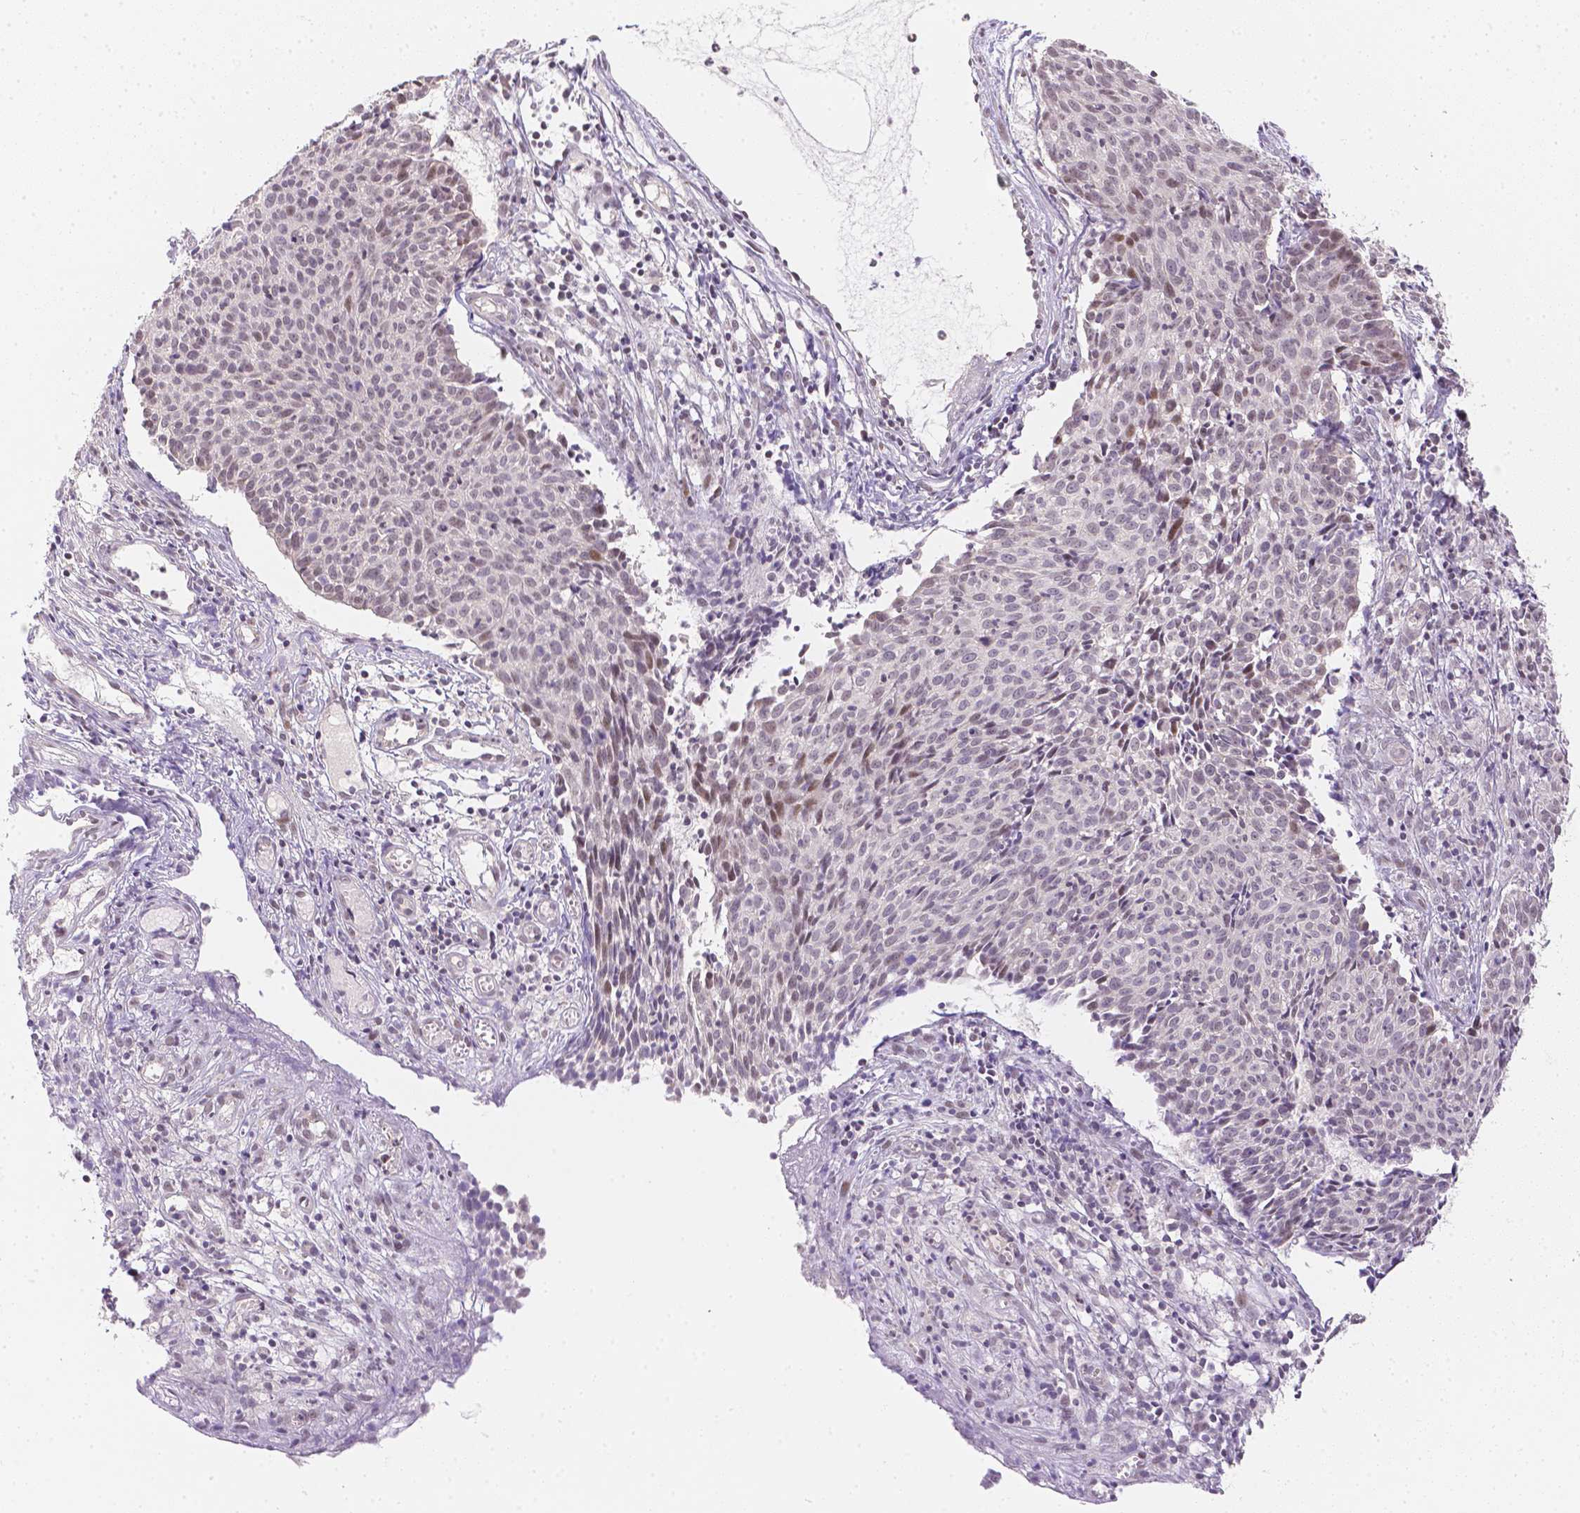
{"staining": {"intensity": "weak", "quantity": "<25%", "location": "nuclear"}, "tissue": "cervical cancer", "cell_type": "Tumor cells", "image_type": "cancer", "snomed": [{"axis": "morphology", "description": "Squamous cell carcinoma, NOS"}, {"axis": "topography", "description": "Cervix"}], "caption": "Cervical cancer (squamous cell carcinoma) was stained to show a protein in brown. There is no significant positivity in tumor cells.", "gene": "ZNF280B", "patient": {"sex": "female", "age": 30}}